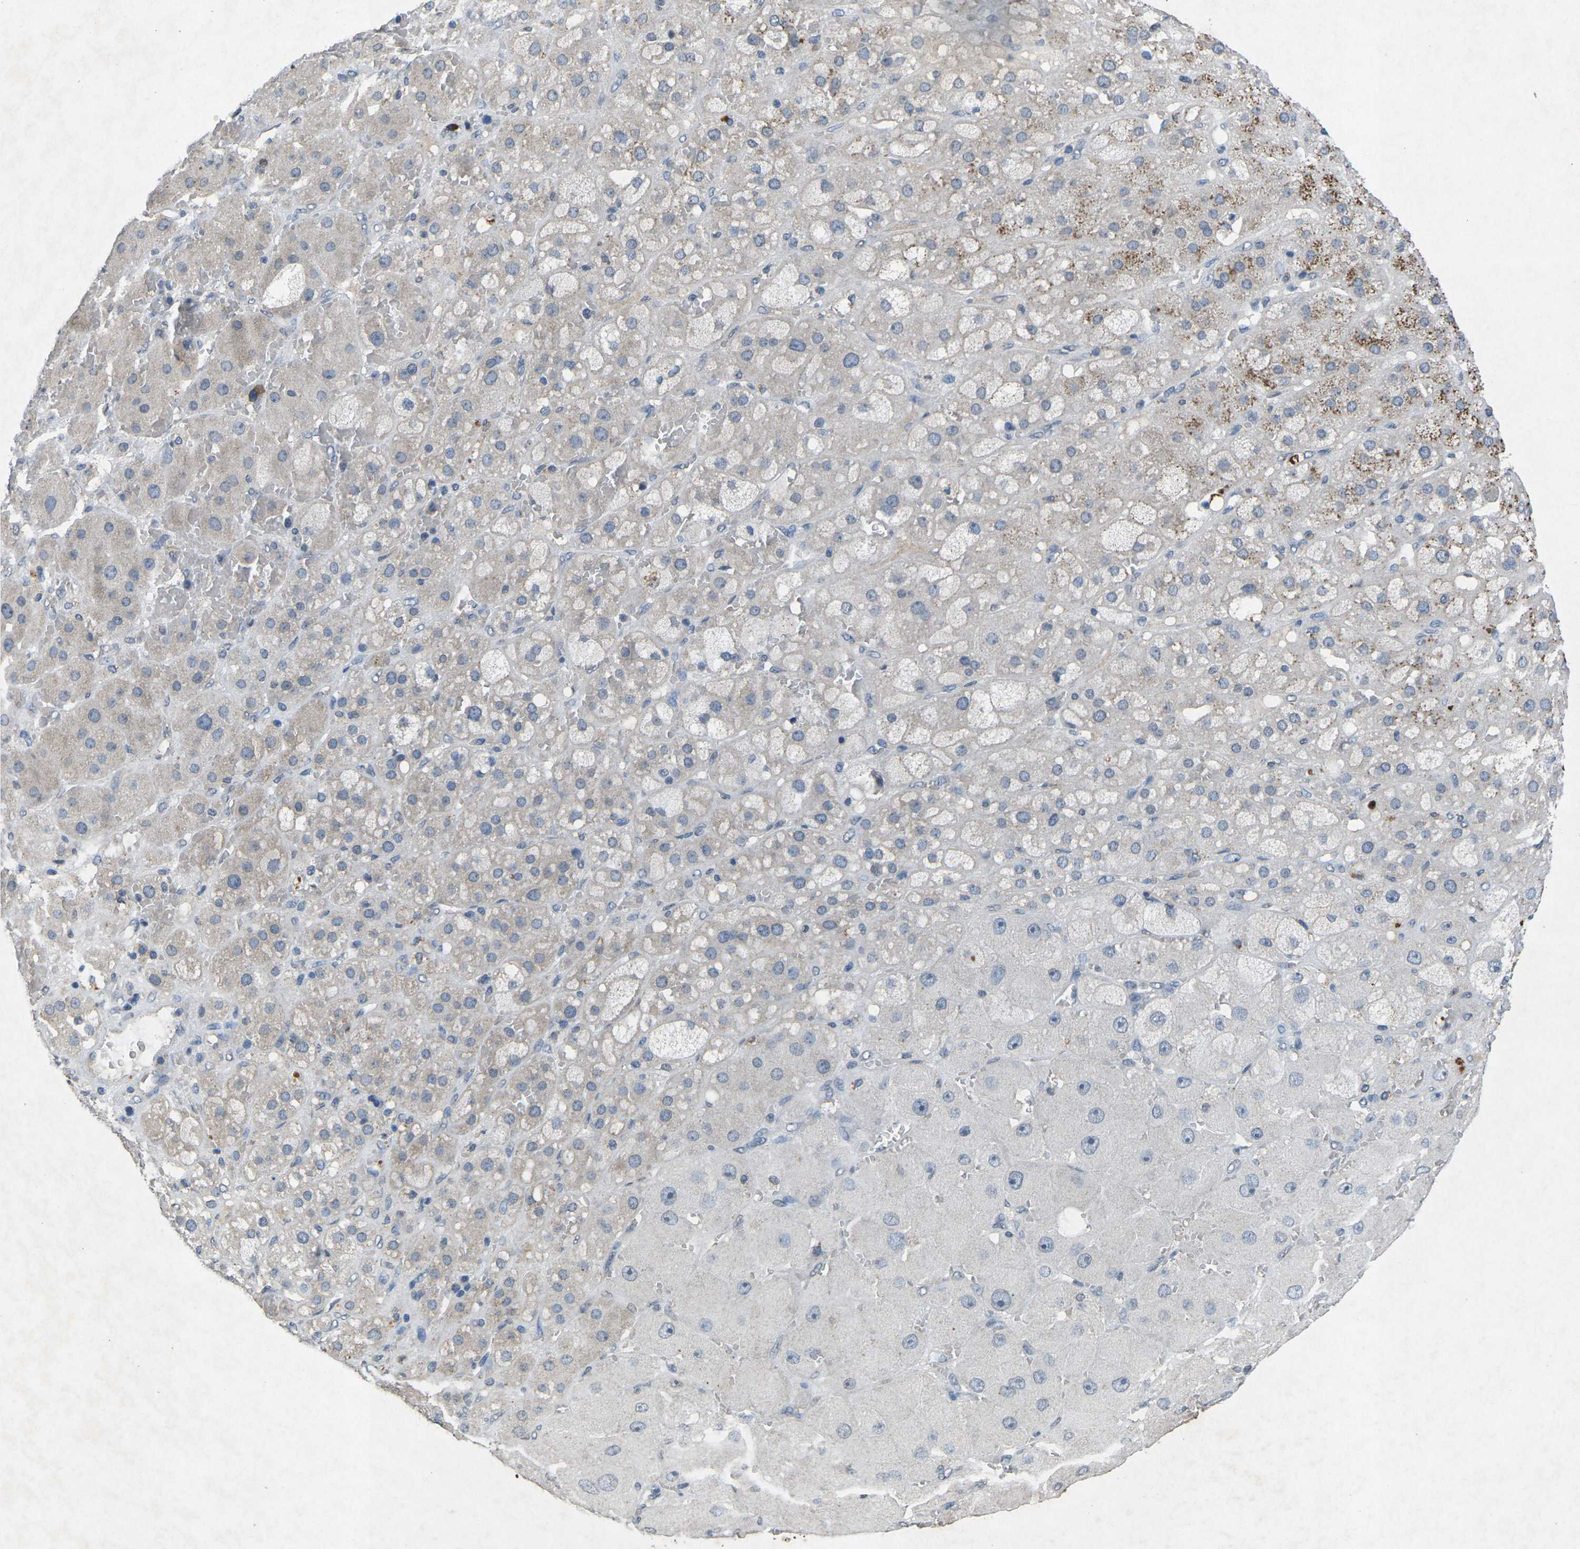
{"staining": {"intensity": "weak", "quantity": "25%-75%", "location": "cytoplasmic/membranous"}, "tissue": "adrenal gland", "cell_type": "Glandular cells", "image_type": "normal", "snomed": [{"axis": "morphology", "description": "Normal tissue, NOS"}, {"axis": "topography", "description": "Adrenal gland"}], "caption": "Adrenal gland stained for a protein (brown) exhibits weak cytoplasmic/membranous positive staining in approximately 25%-75% of glandular cells.", "gene": "PLG", "patient": {"sex": "female", "age": 47}}